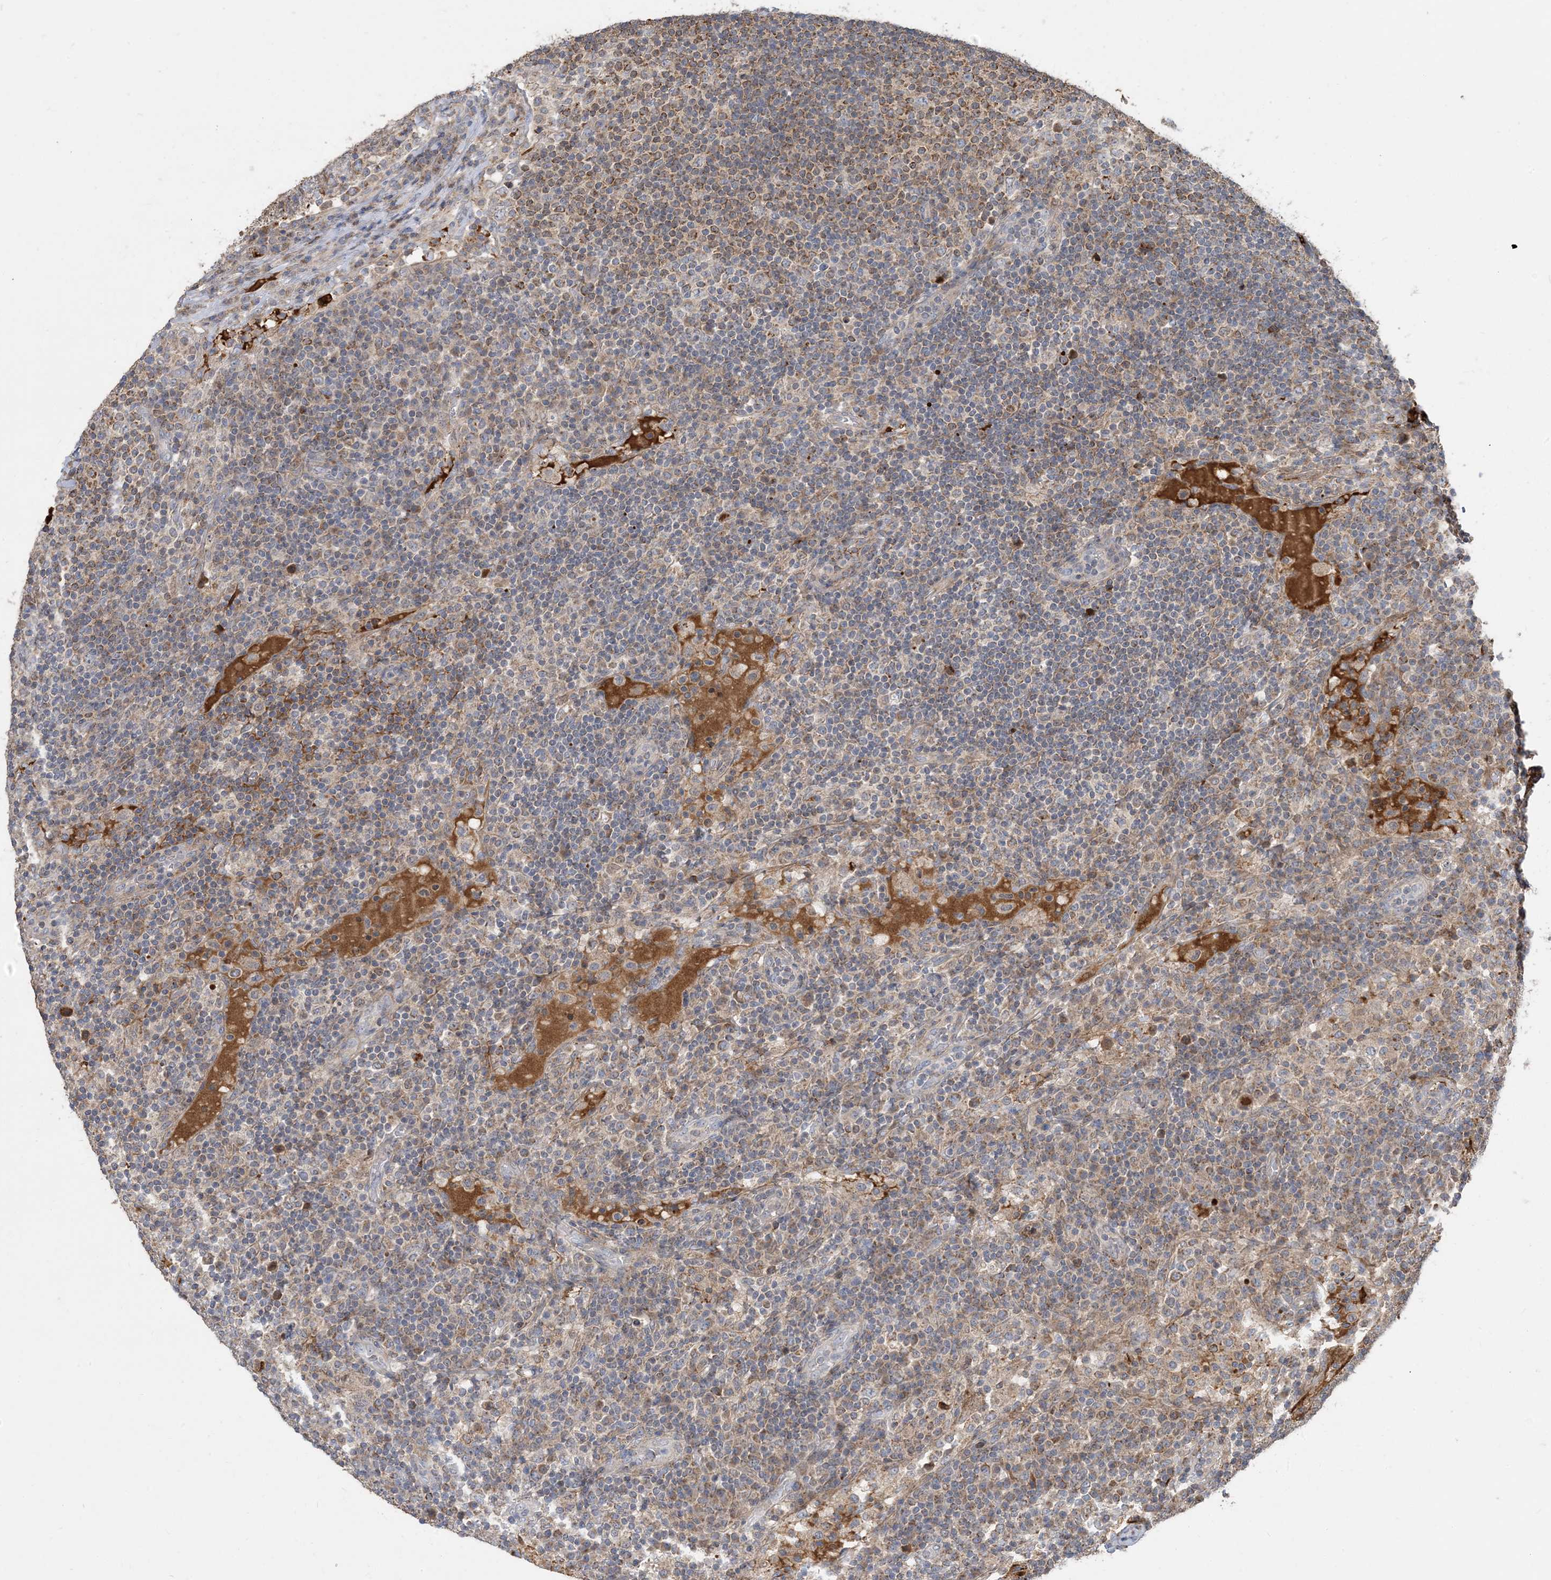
{"staining": {"intensity": "moderate", "quantity": "<25%", "location": "cytoplasmic/membranous"}, "tissue": "lymph node", "cell_type": "Non-germinal center cells", "image_type": "normal", "snomed": [{"axis": "morphology", "description": "Normal tissue, NOS"}, {"axis": "topography", "description": "Lymph node"}], "caption": "Lymph node stained for a protein shows moderate cytoplasmic/membranous positivity in non-germinal center cells.", "gene": "ECHDC1", "patient": {"sex": "female", "age": 53}}